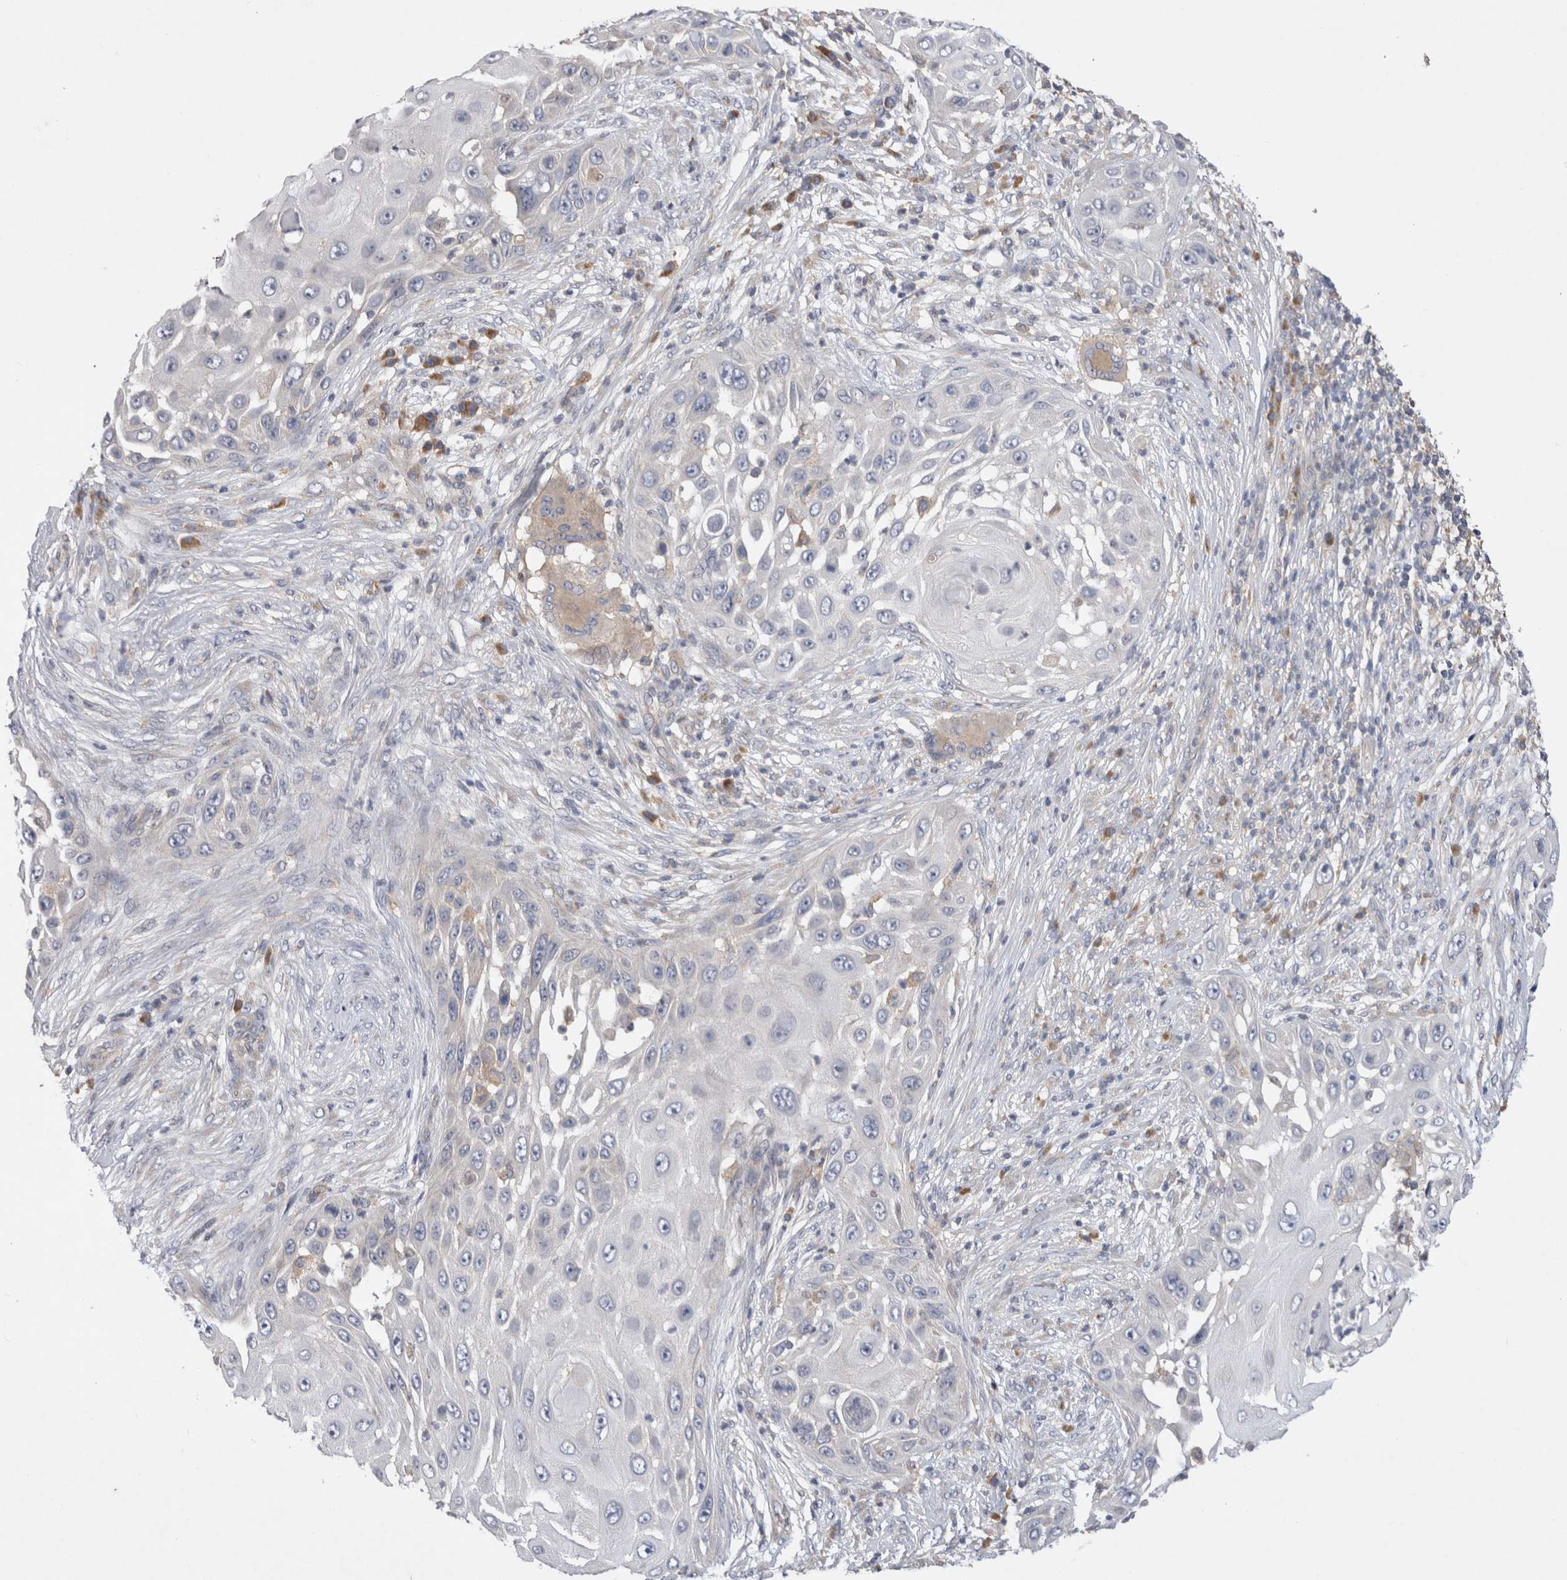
{"staining": {"intensity": "negative", "quantity": "none", "location": "none"}, "tissue": "skin cancer", "cell_type": "Tumor cells", "image_type": "cancer", "snomed": [{"axis": "morphology", "description": "Squamous cell carcinoma, NOS"}, {"axis": "topography", "description": "Skin"}], "caption": "Micrograph shows no protein staining in tumor cells of skin squamous cell carcinoma tissue. (DAB (3,3'-diaminobenzidine) immunohistochemistry visualized using brightfield microscopy, high magnification).", "gene": "GAS1", "patient": {"sex": "female", "age": 44}}